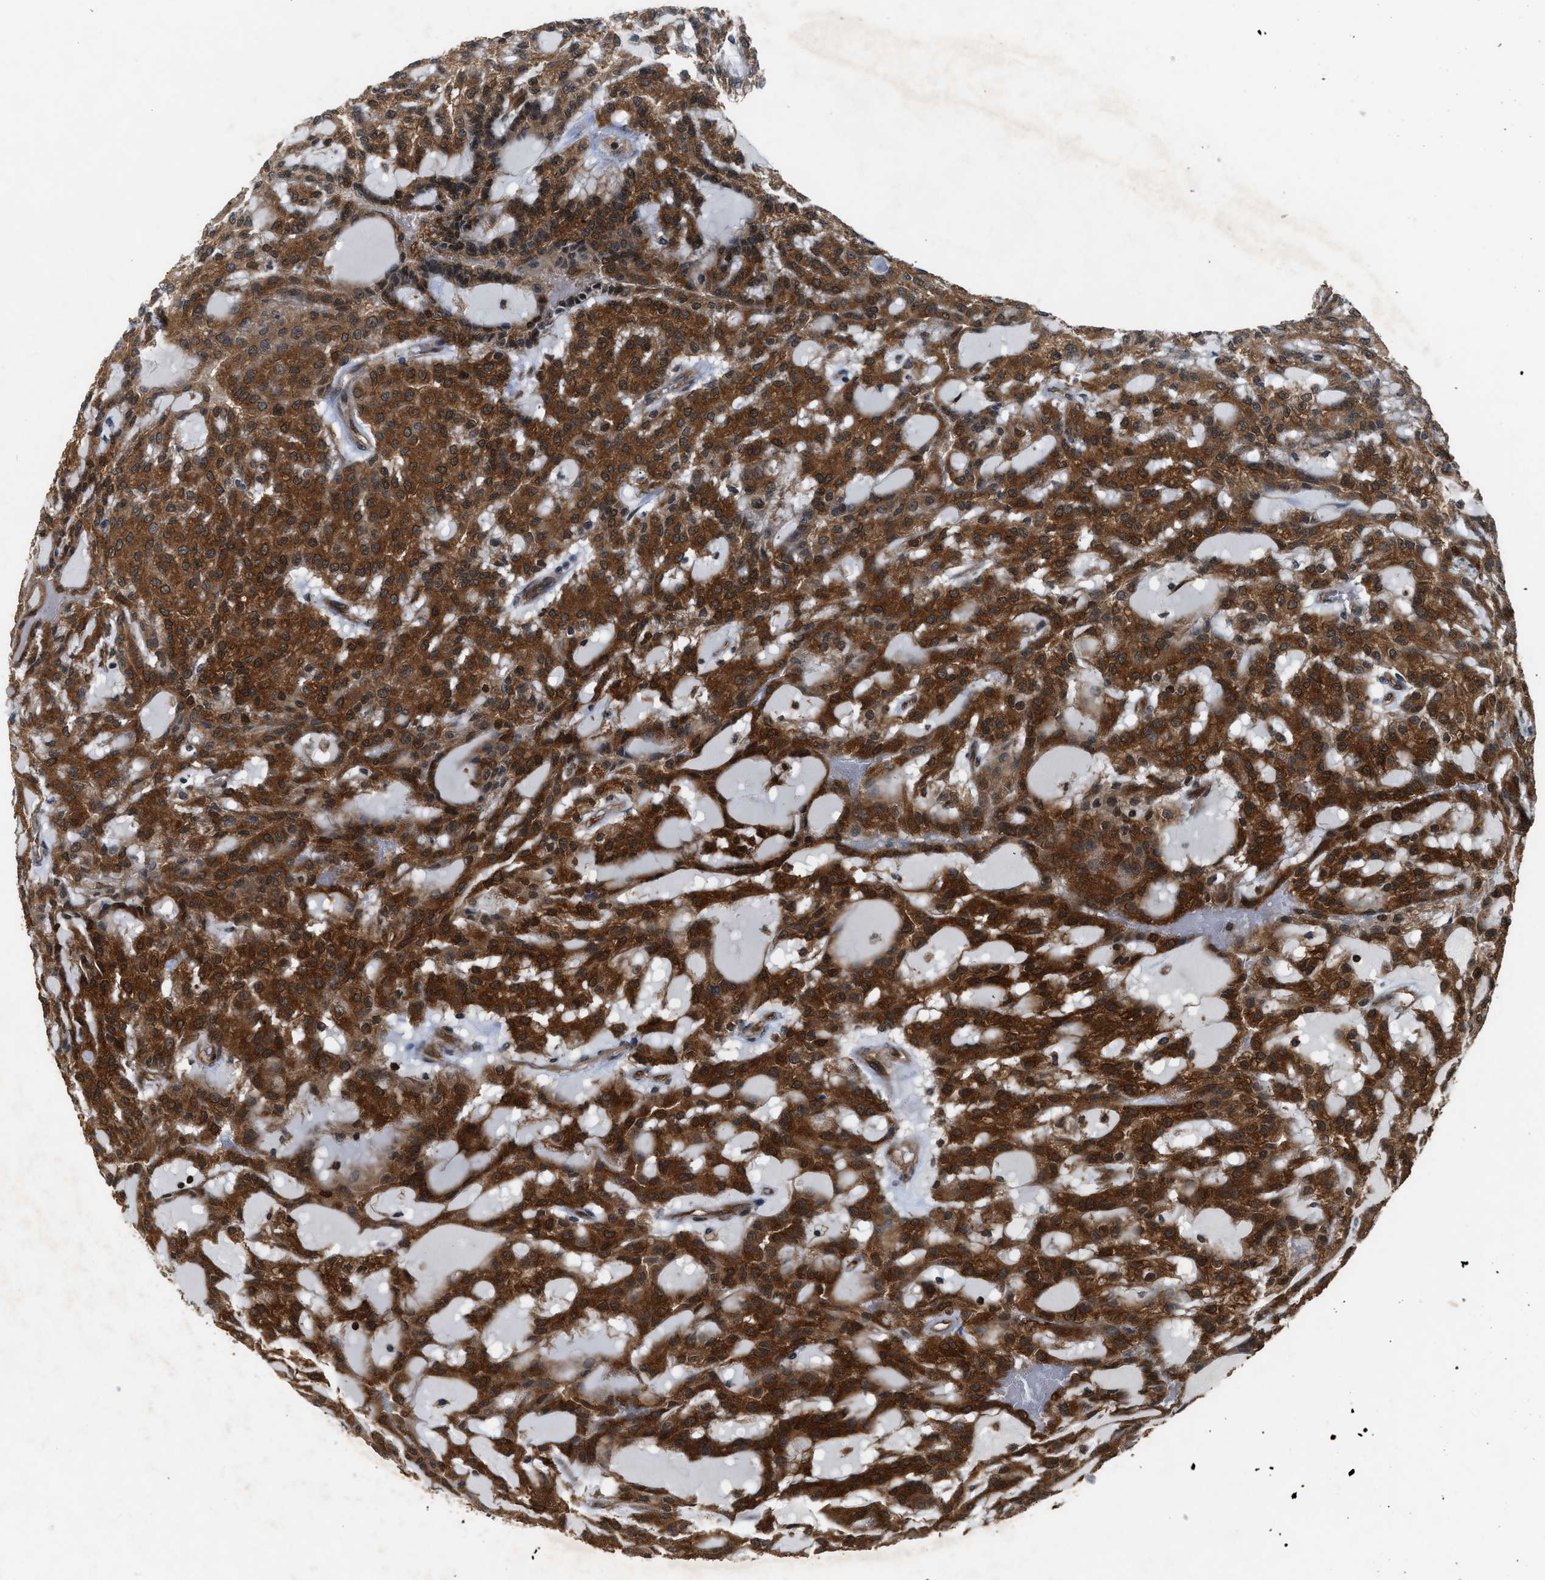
{"staining": {"intensity": "strong", "quantity": ">75%", "location": "cytoplasmic/membranous,nuclear"}, "tissue": "renal cancer", "cell_type": "Tumor cells", "image_type": "cancer", "snomed": [{"axis": "morphology", "description": "Adenocarcinoma, NOS"}, {"axis": "topography", "description": "Kidney"}], "caption": "Human renal adenocarcinoma stained for a protein (brown) exhibits strong cytoplasmic/membranous and nuclear positive expression in approximately >75% of tumor cells.", "gene": "OXSR1", "patient": {"sex": "male", "age": 63}}